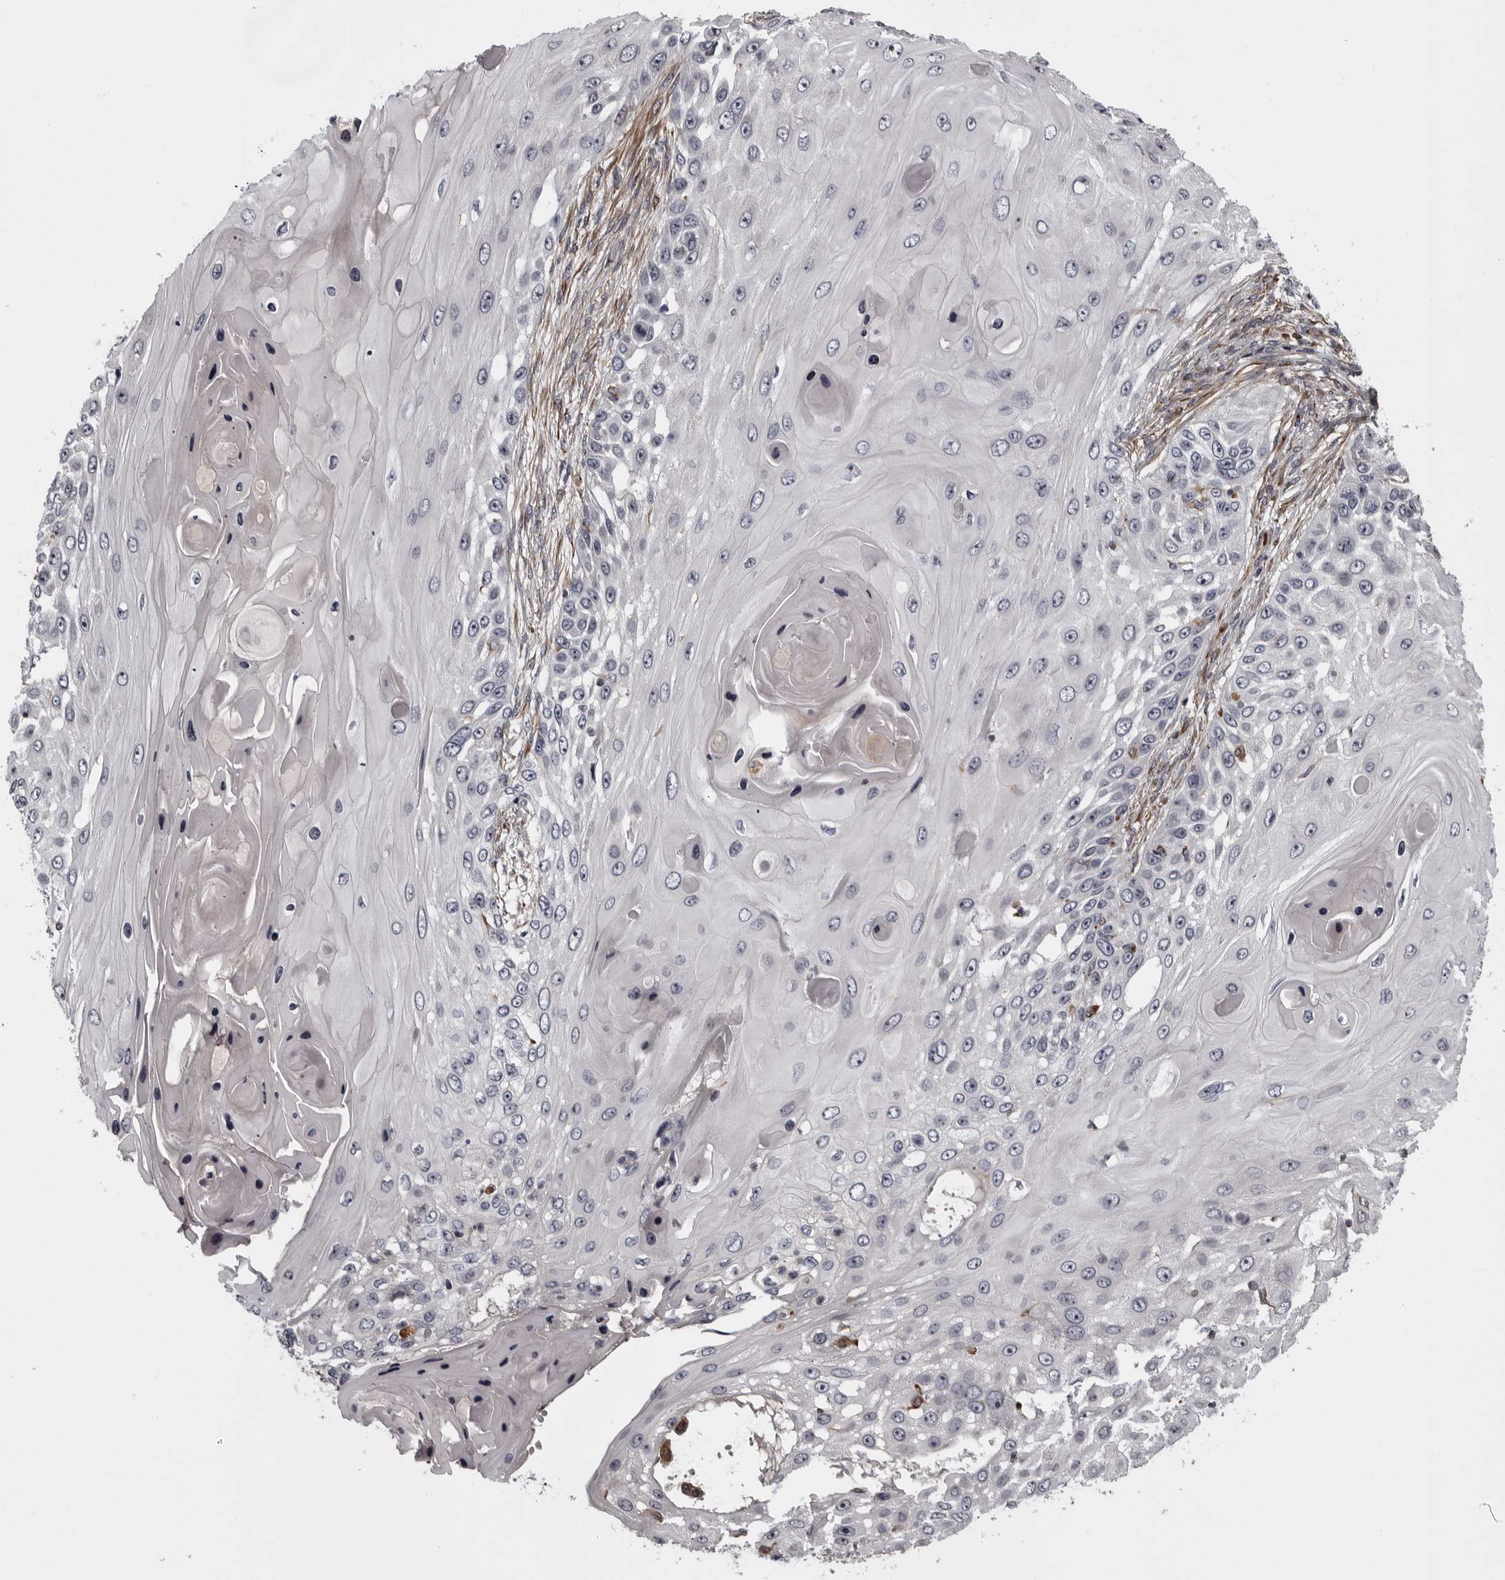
{"staining": {"intensity": "moderate", "quantity": "<25%", "location": "nuclear"}, "tissue": "skin cancer", "cell_type": "Tumor cells", "image_type": "cancer", "snomed": [{"axis": "morphology", "description": "Squamous cell carcinoma, NOS"}, {"axis": "topography", "description": "Skin"}], "caption": "Immunohistochemistry of human skin cancer (squamous cell carcinoma) displays low levels of moderate nuclear expression in about <25% of tumor cells.", "gene": "FAAP100", "patient": {"sex": "female", "age": 44}}